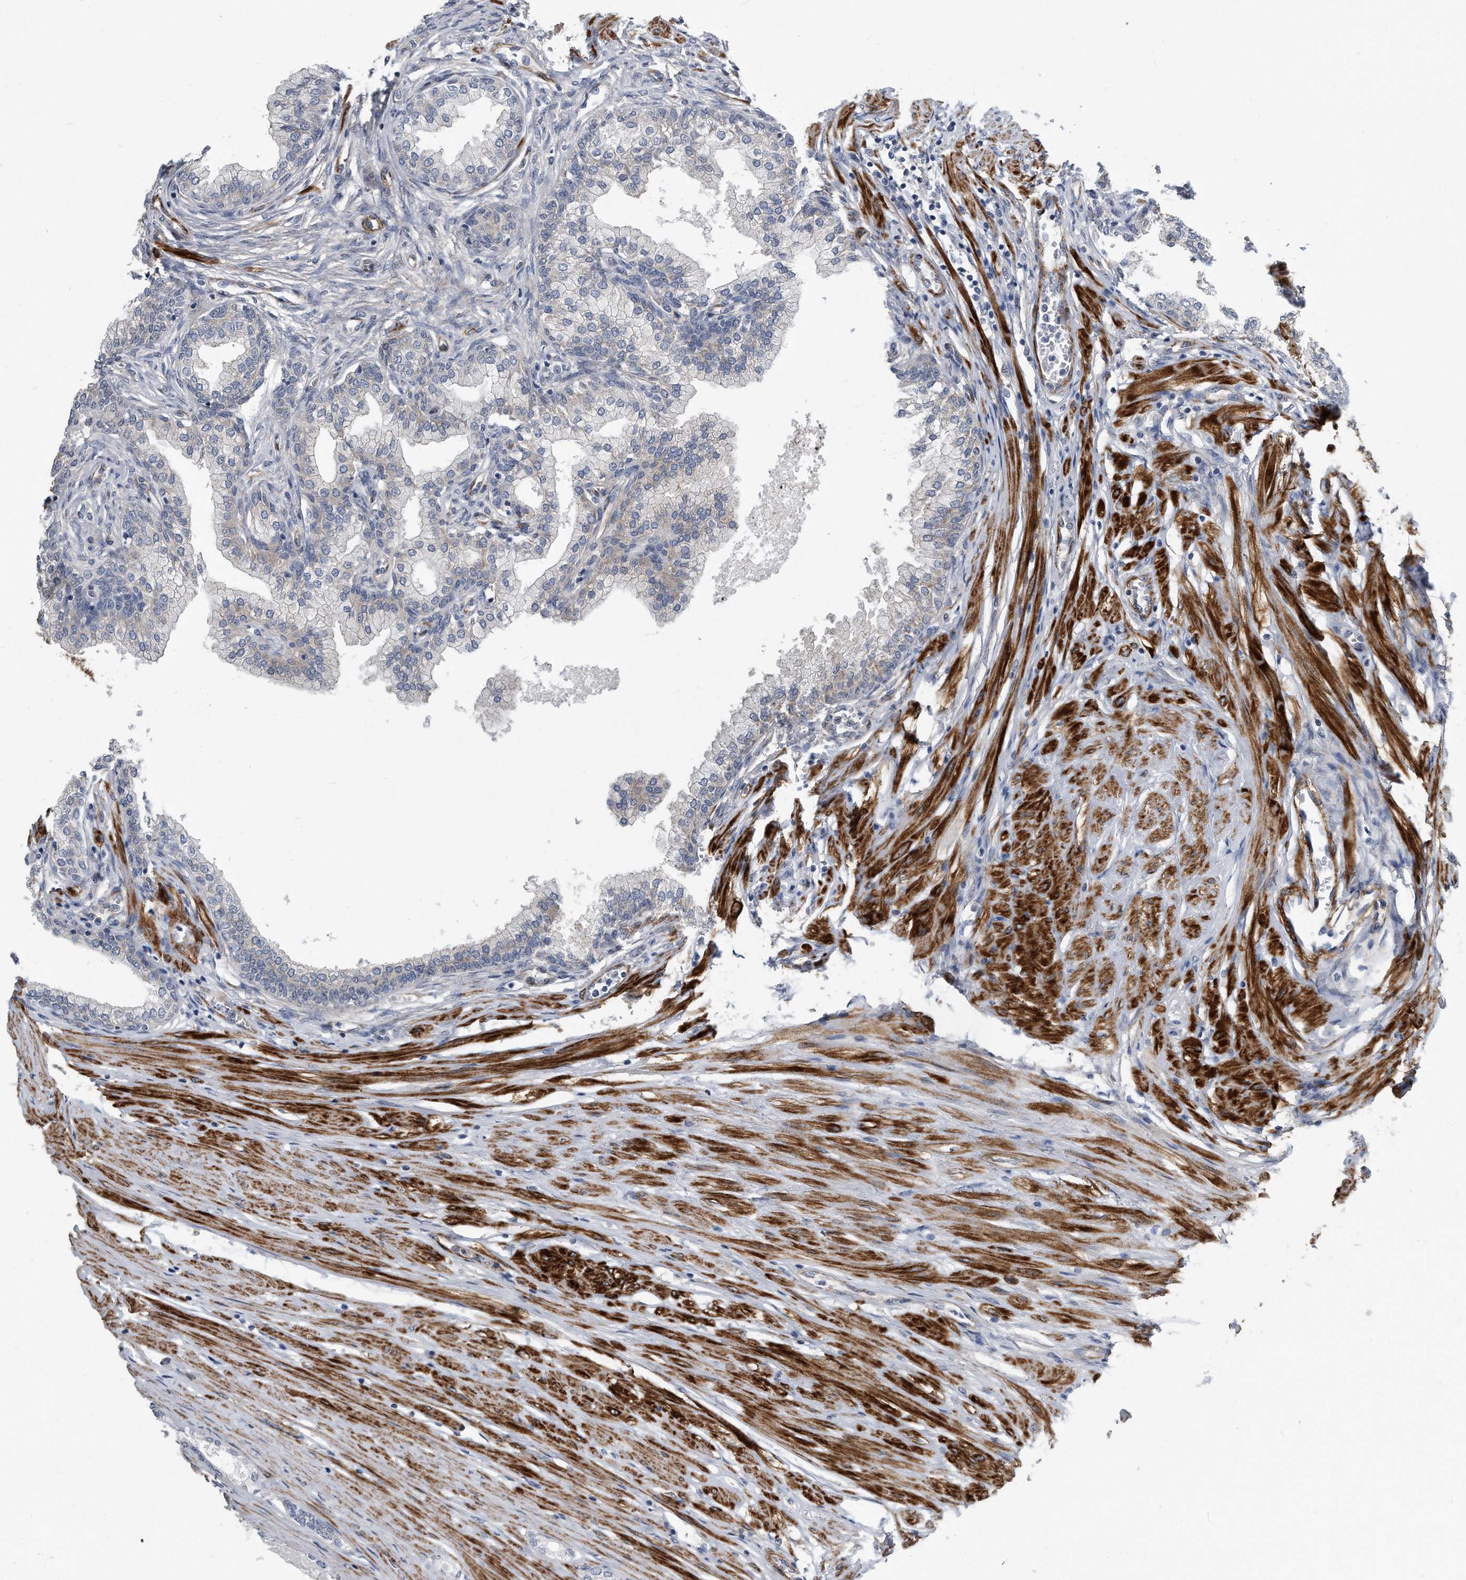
{"staining": {"intensity": "moderate", "quantity": "25%-75%", "location": "cytoplasmic/membranous"}, "tissue": "prostate", "cell_type": "Glandular cells", "image_type": "normal", "snomed": [{"axis": "morphology", "description": "Normal tissue, NOS"}, {"axis": "morphology", "description": "Urothelial carcinoma, Low grade"}, {"axis": "topography", "description": "Urinary bladder"}, {"axis": "topography", "description": "Prostate"}], "caption": "High-magnification brightfield microscopy of benign prostate stained with DAB (3,3'-diaminobenzidine) (brown) and counterstained with hematoxylin (blue). glandular cells exhibit moderate cytoplasmic/membranous positivity is appreciated in about25%-75% of cells. The staining was performed using DAB (3,3'-diaminobenzidine), with brown indicating positive protein expression. Nuclei are stained blue with hematoxylin.", "gene": "EIF2B4", "patient": {"sex": "male", "age": 60}}